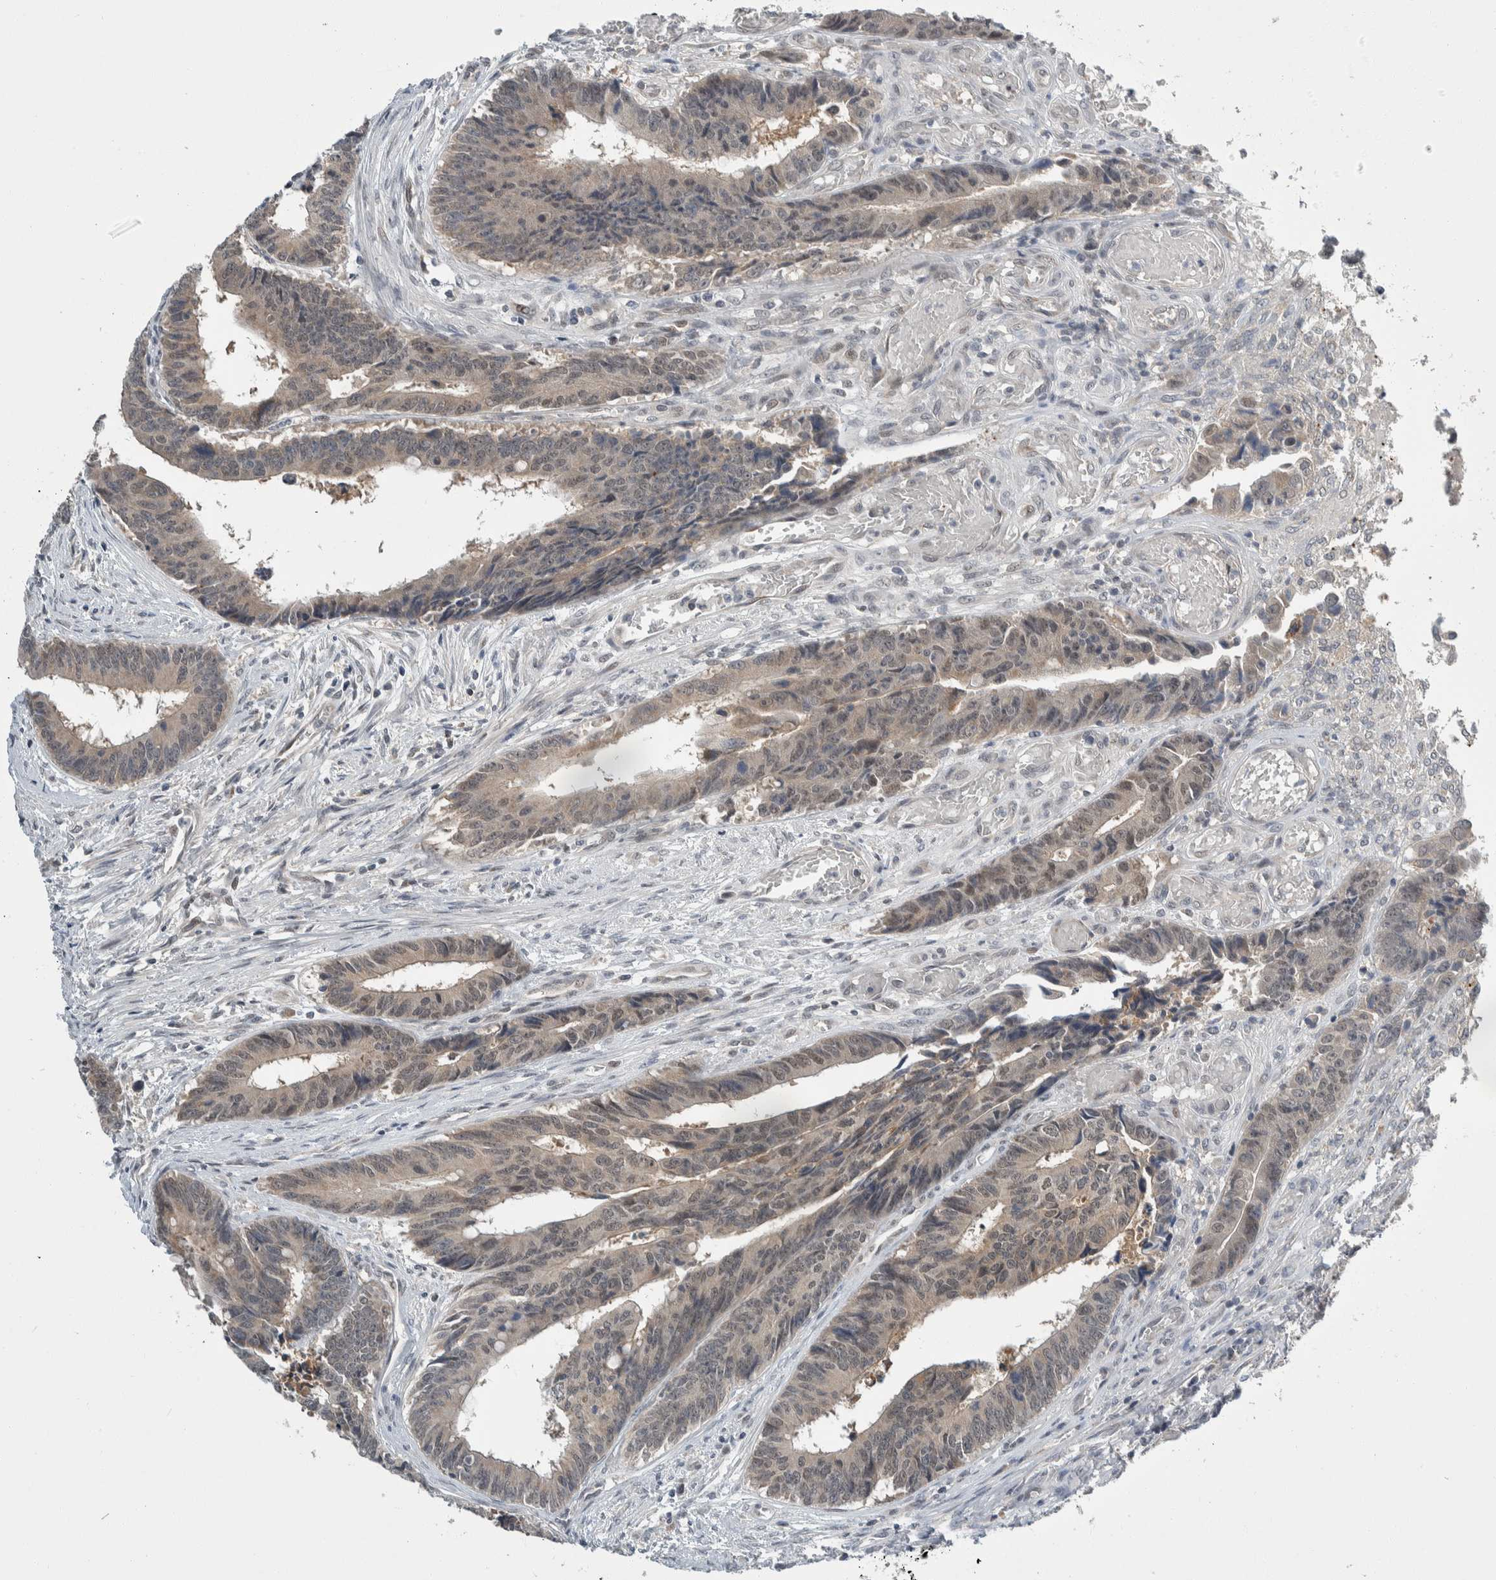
{"staining": {"intensity": "weak", "quantity": "25%-75%", "location": "cytoplasmic/membranous"}, "tissue": "colorectal cancer", "cell_type": "Tumor cells", "image_type": "cancer", "snomed": [{"axis": "morphology", "description": "Adenocarcinoma, NOS"}, {"axis": "topography", "description": "Rectum"}], "caption": "Approximately 25%-75% of tumor cells in human colorectal cancer (adenocarcinoma) reveal weak cytoplasmic/membranous protein staining as visualized by brown immunohistochemical staining.", "gene": "SHPK", "patient": {"sex": "male", "age": 84}}